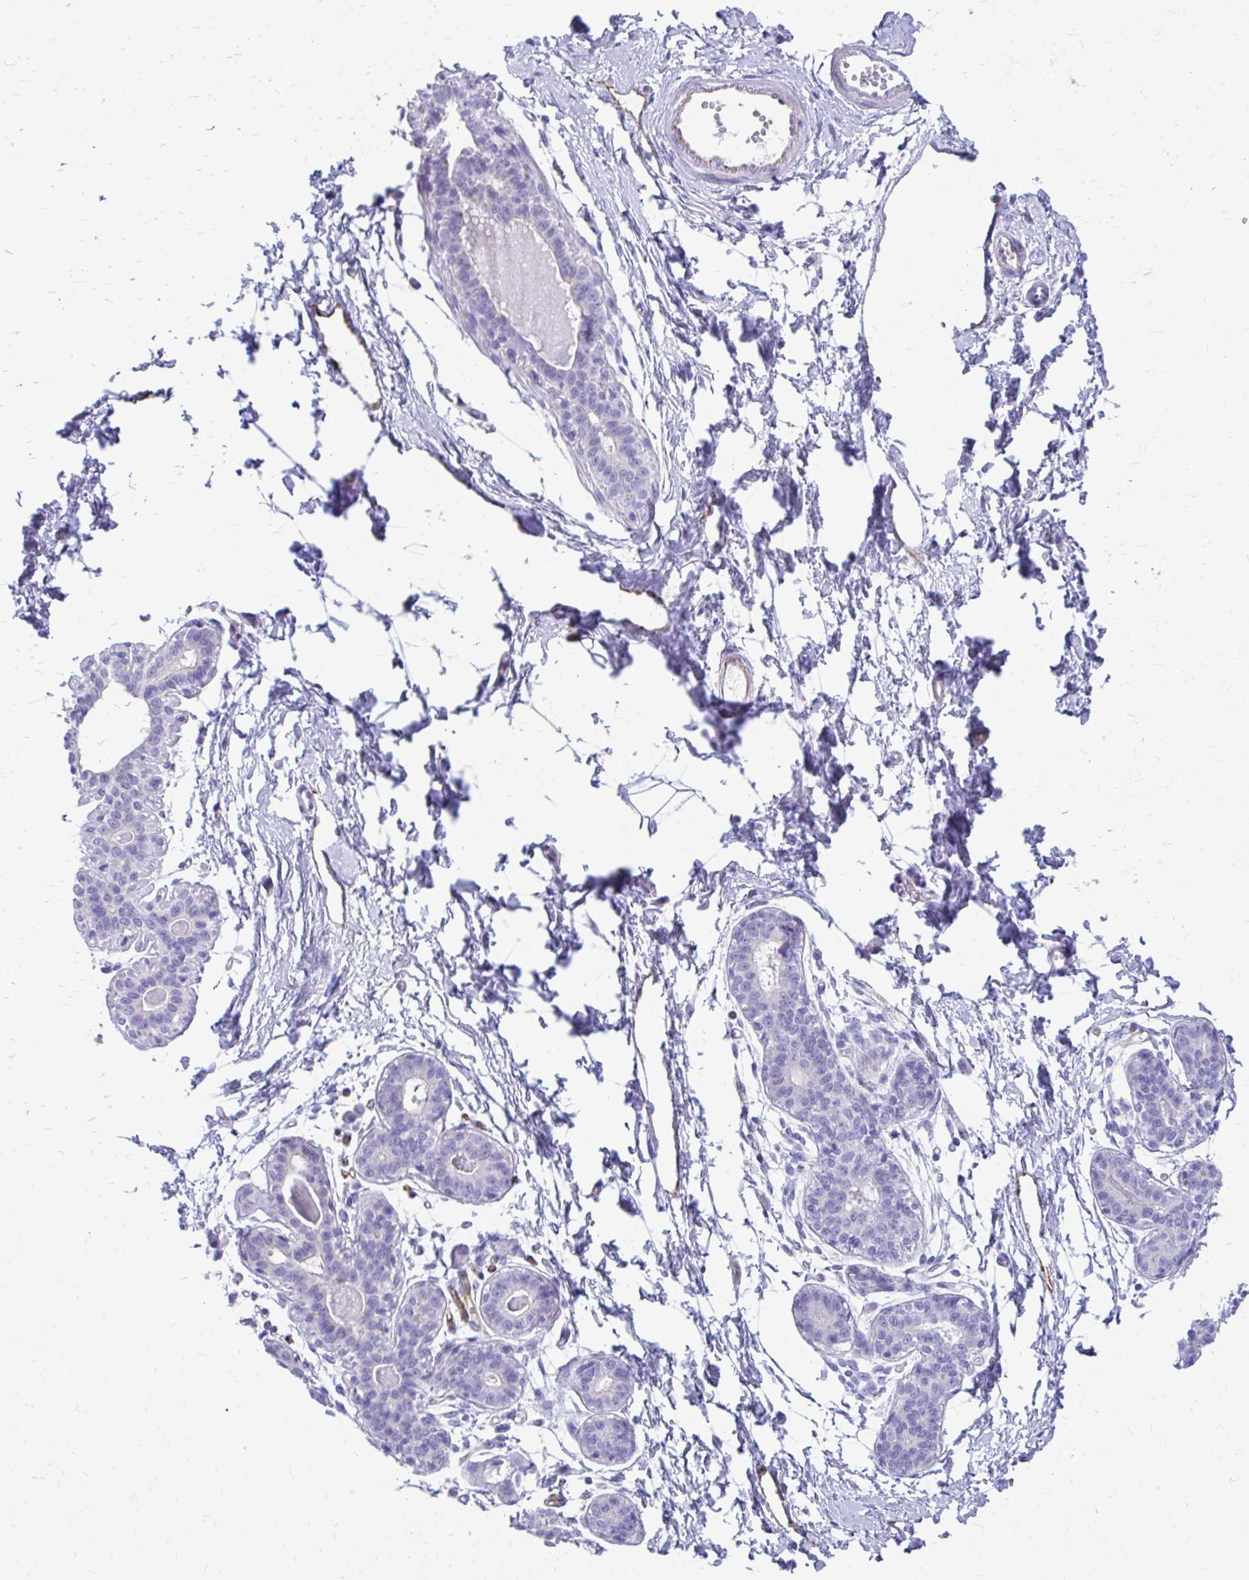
{"staining": {"intensity": "negative", "quantity": "none", "location": "none"}, "tissue": "breast", "cell_type": "Adipocytes", "image_type": "normal", "snomed": [{"axis": "morphology", "description": "Normal tissue, NOS"}, {"axis": "topography", "description": "Breast"}], "caption": "Adipocytes are negative for brown protein staining in normal breast. (Immunohistochemistry (ihc), brightfield microscopy, high magnification).", "gene": "ENSG00000285953", "patient": {"sex": "female", "age": 45}}